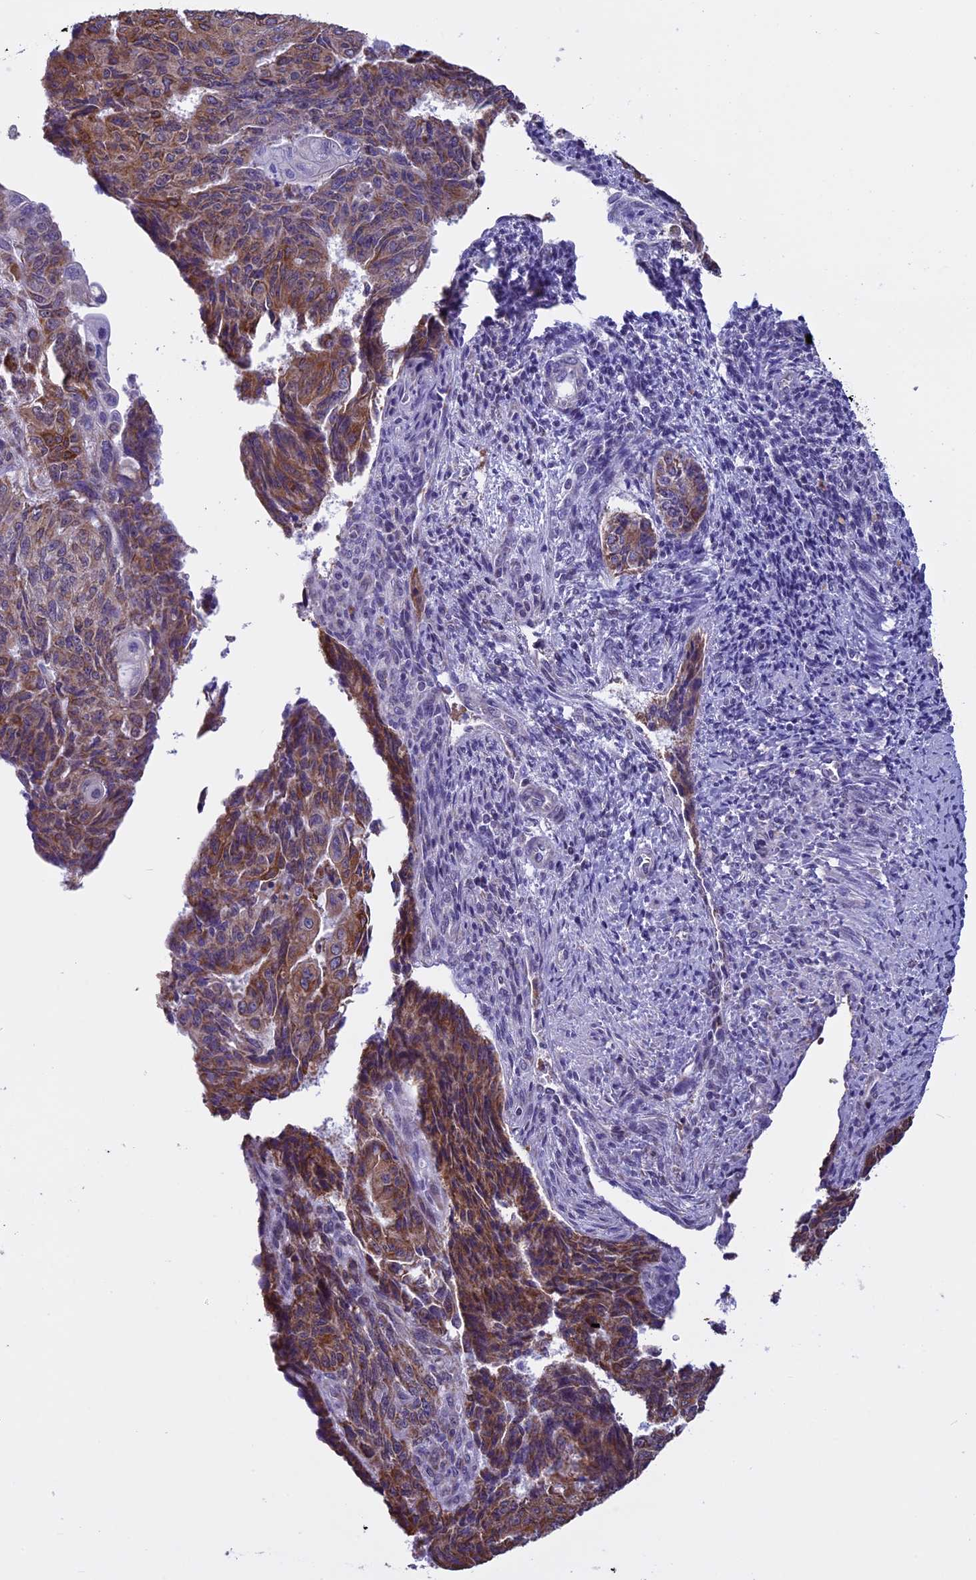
{"staining": {"intensity": "moderate", "quantity": ">75%", "location": "cytoplasmic/membranous"}, "tissue": "endometrial cancer", "cell_type": "Tumor cells", "image_type": "cancer", "snomed": [{"axis": "morphology", "description": "Adenocarcinoma, NOS"}, {"axis": "topography", "description": "Endometrium"}], "caption": "Immunohistochemistry staining of endometrial cancer, which shows medium levels of moderate cytoplasmic/membranous staining in approximately >75% of tumor cells indicating moderate cytoplasmic/membranous protein positivity. The staining was performed using DAB (brown) for protein detection and nuclei were counterstained in hematoxylin (blue).", "gene": "ZNF317", "patient": {"sex": "female", "age": 32}}